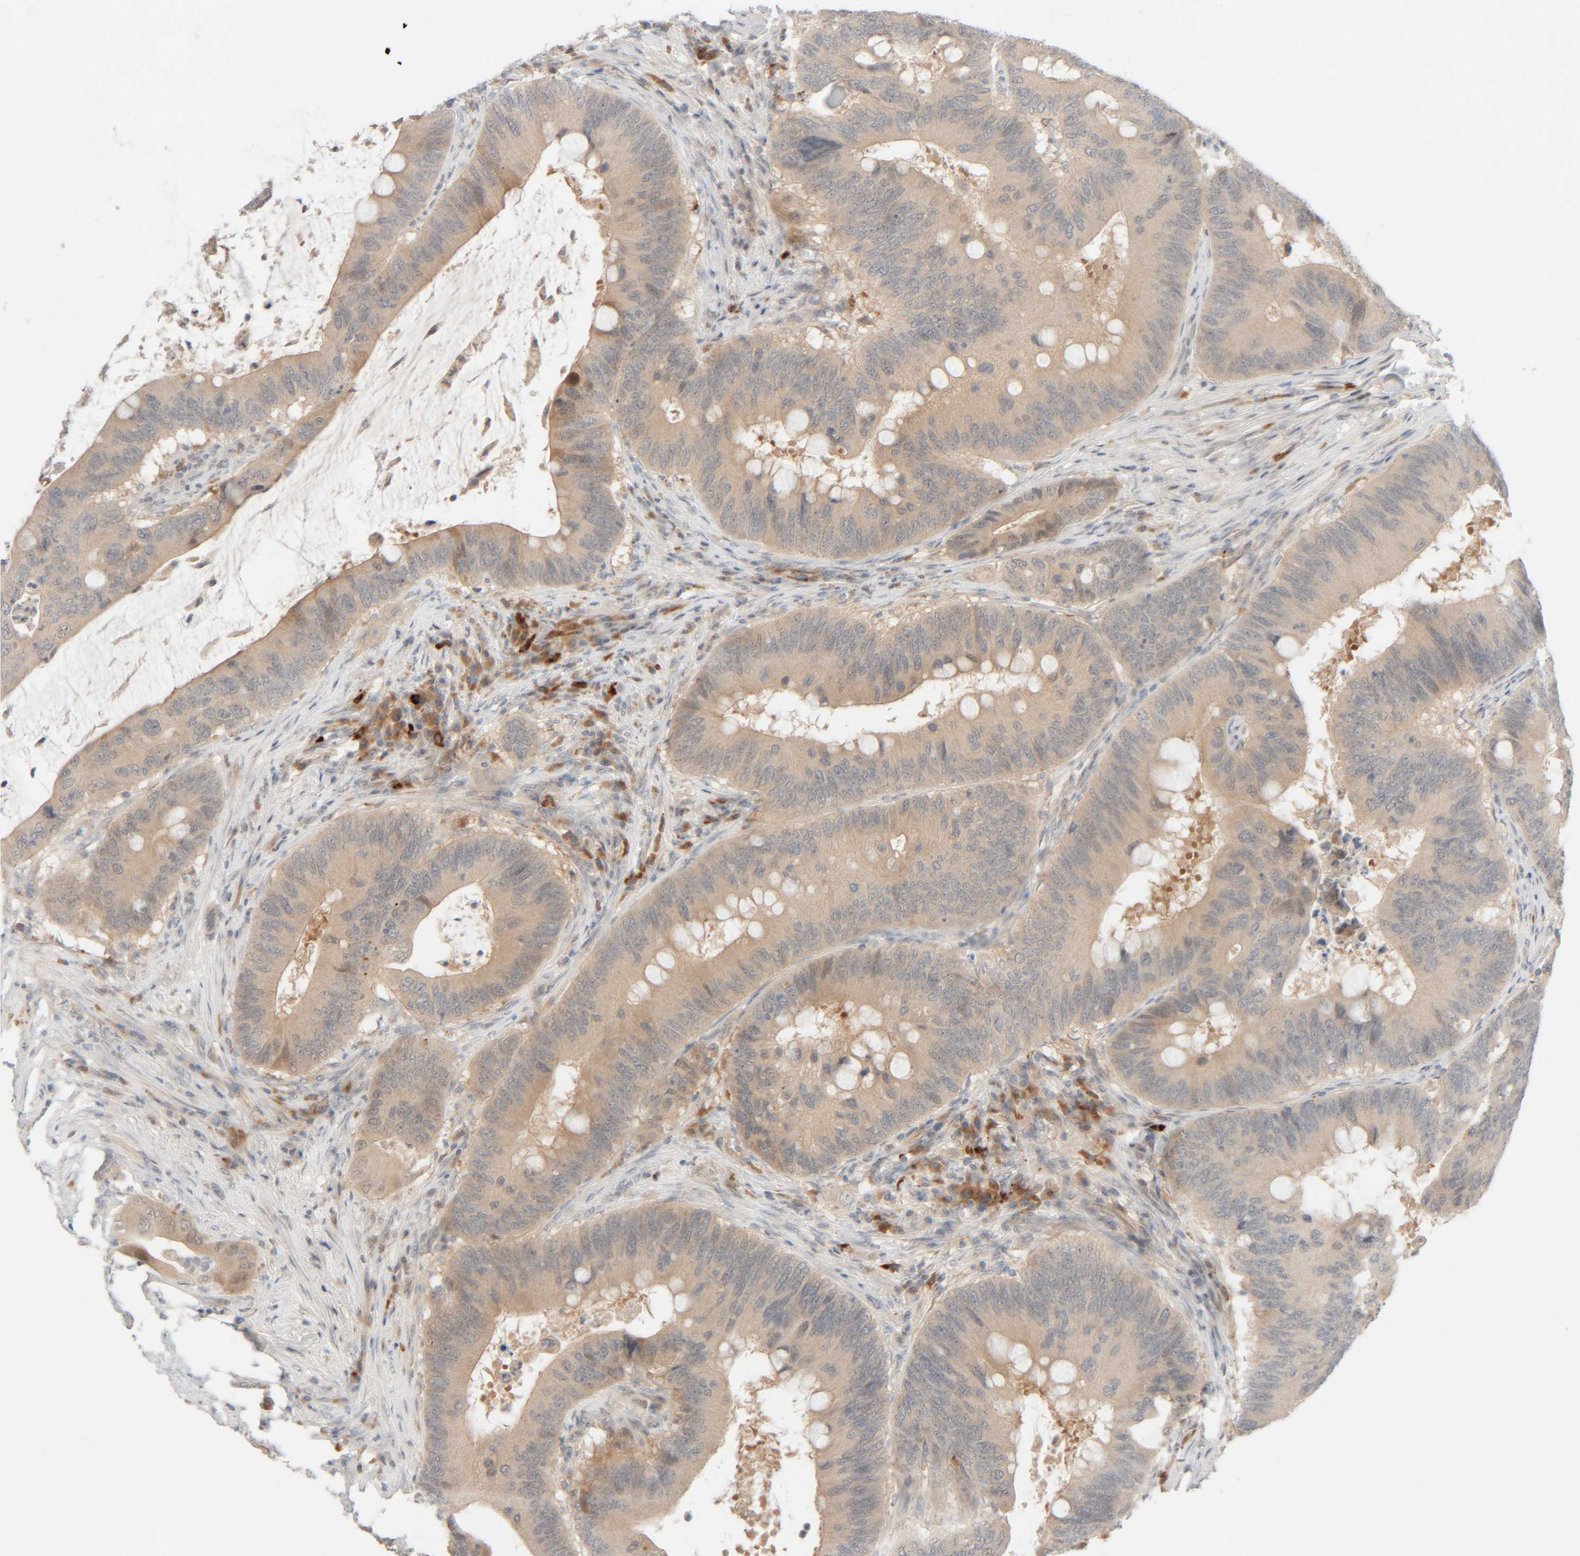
{"staining": {"intensity": "weak", "quantity": "25%-75%", "location": "cytoplasmic/membranous"}, "tissue": "colorectal cancer", "cell_type": "Tumor cells", "image_type": "cancer", "snomed": [{"axis": "morphology", "description": "Adenocarcinoma, NOS"}, {"axis": "topography", "description": "Colon"}], "caption": "Immunohistochemistry of human colorectal cancer (adenocarcinoma) displays low levels of weak cytoplasmic/membranous expression in about 25%-75% of tumor cells. (DAB IHC with brightfield microscopy, high magnification).", "gene": "CHKA", "patient": {"sex": "male", "age": 71}}